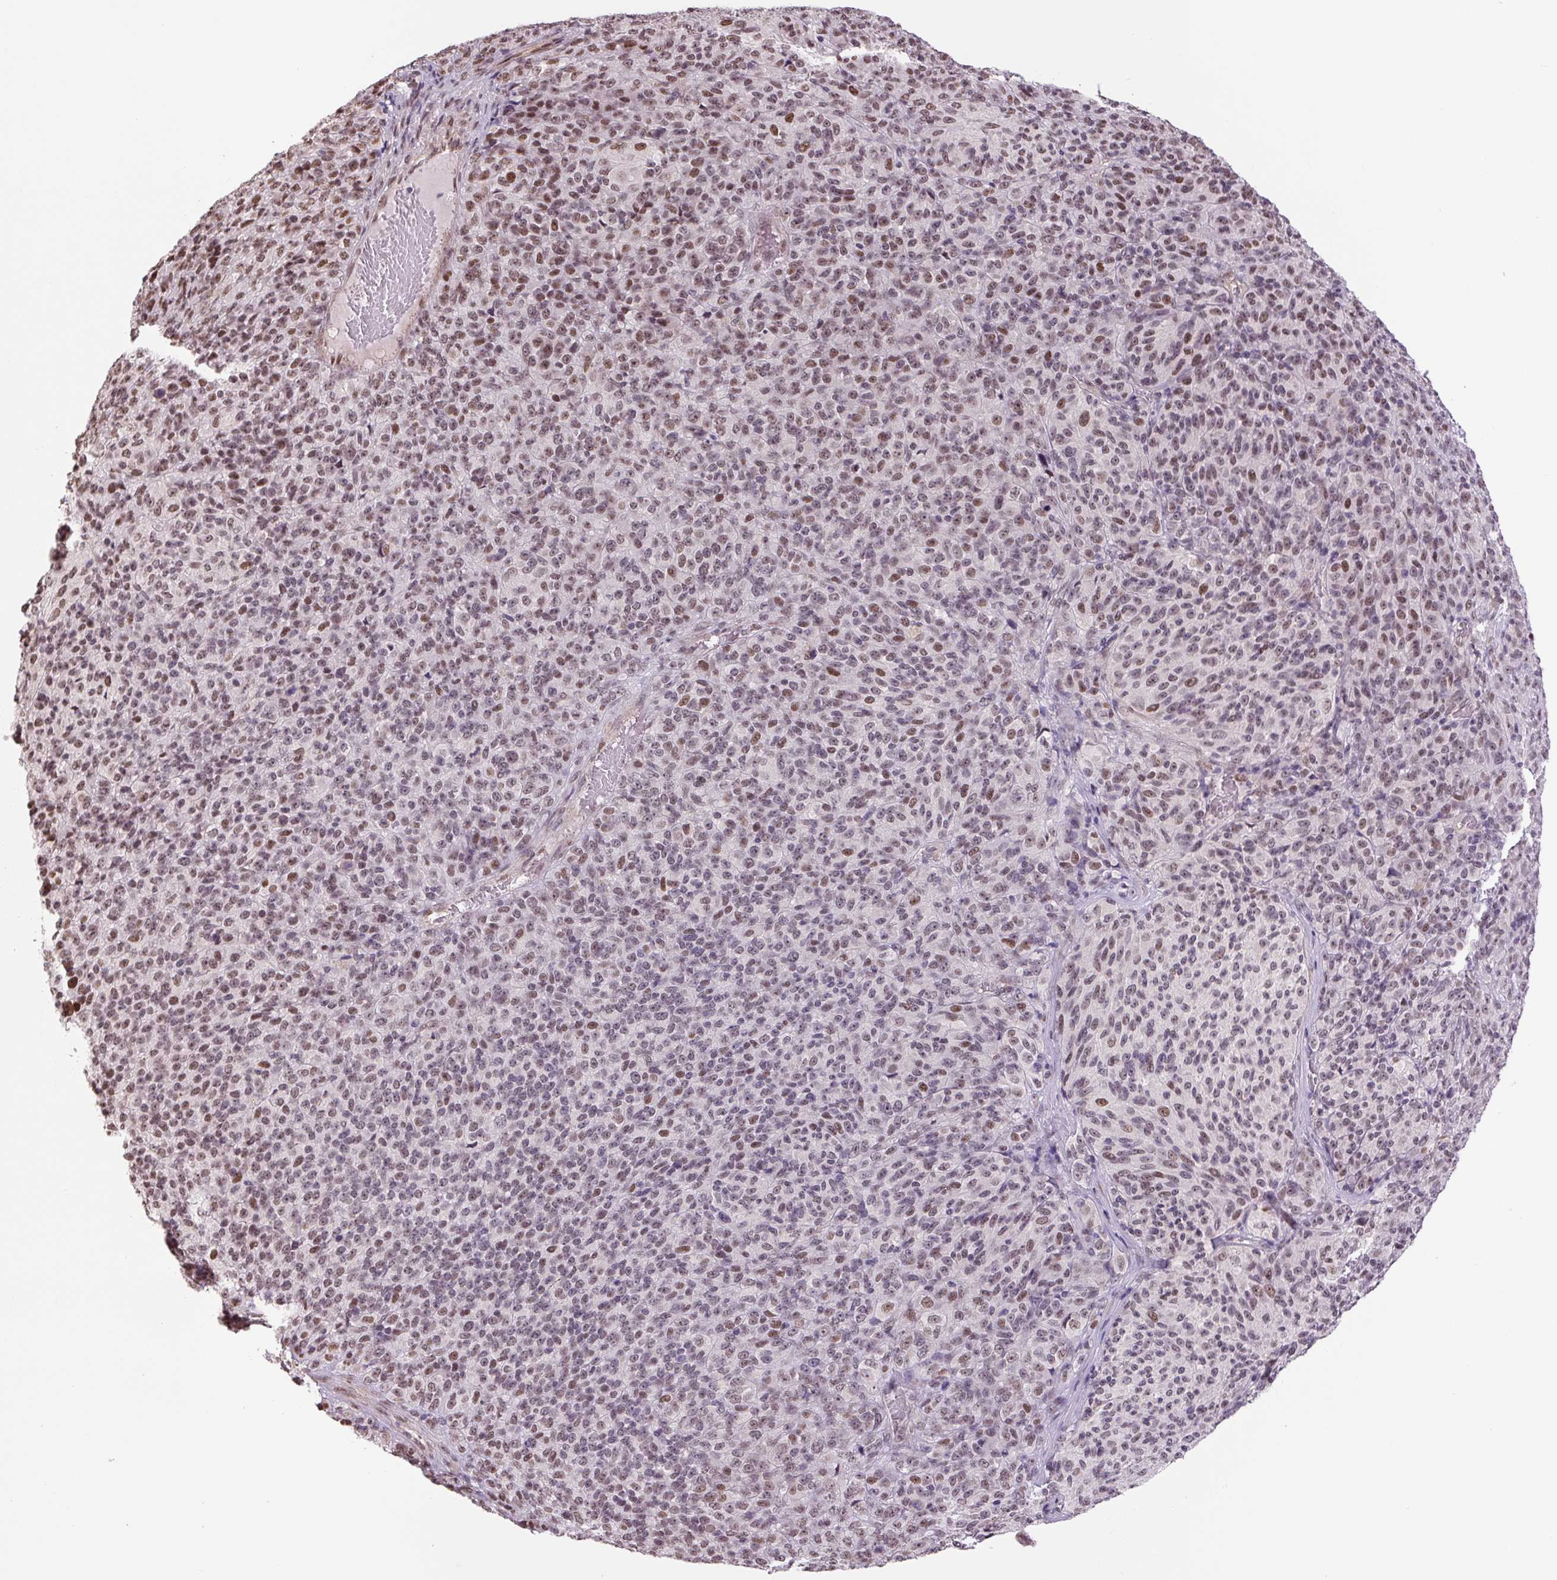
{"staining": {"intensity": "moderate", "quantity": "25%-75%", "location": "nuclear"}, "tissue": "melanoma", "cell_type": "Tumor cells", "image_type": "cancer", "snomed": [{"axis": "morphology", "description": "Malignant melanoma, Metastatic site"}, {"axis": "topography", "description": "Brain"}], "caption": "A photomicrograph showing moderate nuclear positivity in about 25%-75% of tumor cells in melanoma, as visualized by brown immunohistochemical staining.", "gene": "TCFL5", "patient": {"sex": "female", "age": 56}}